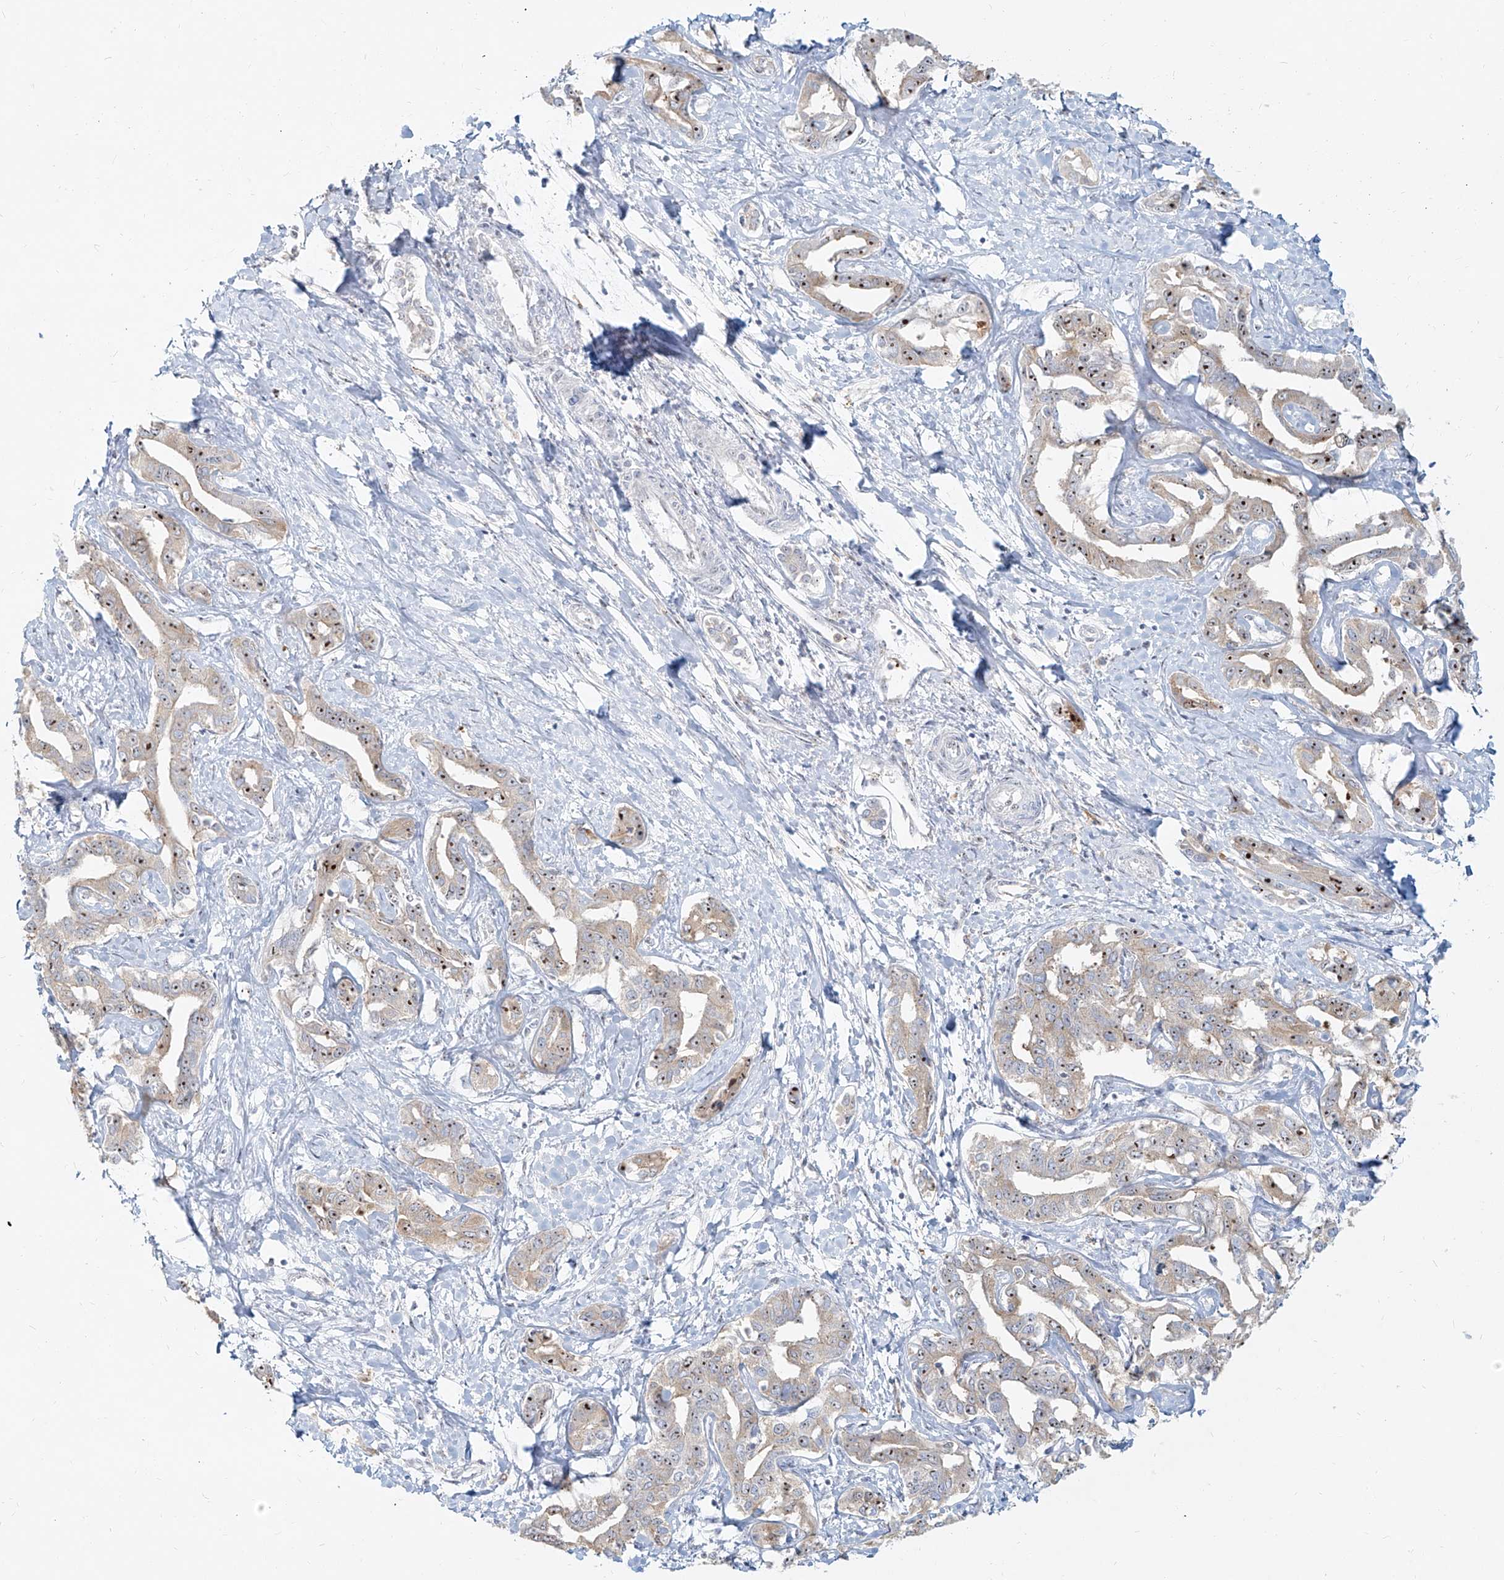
{"staining": {"intensity": "moderate", "quantity": ">75%", "location": "nuclear"}, "tissue": "liver cancer", "cell_type": "Tumor cells", "image_type": "cancer", "snomed": [{"axis": "morphology", "description": "Cholangiocarcinoma"}, {"axis": "topography", "description": "Liver"}], "caption": "A photomicrograph of human liver cancer stained for a protein shows moderate nuclear brown staining in tumor cells.", "gene": "BYSL", "patient": {"sex": "male", "age": 59}}